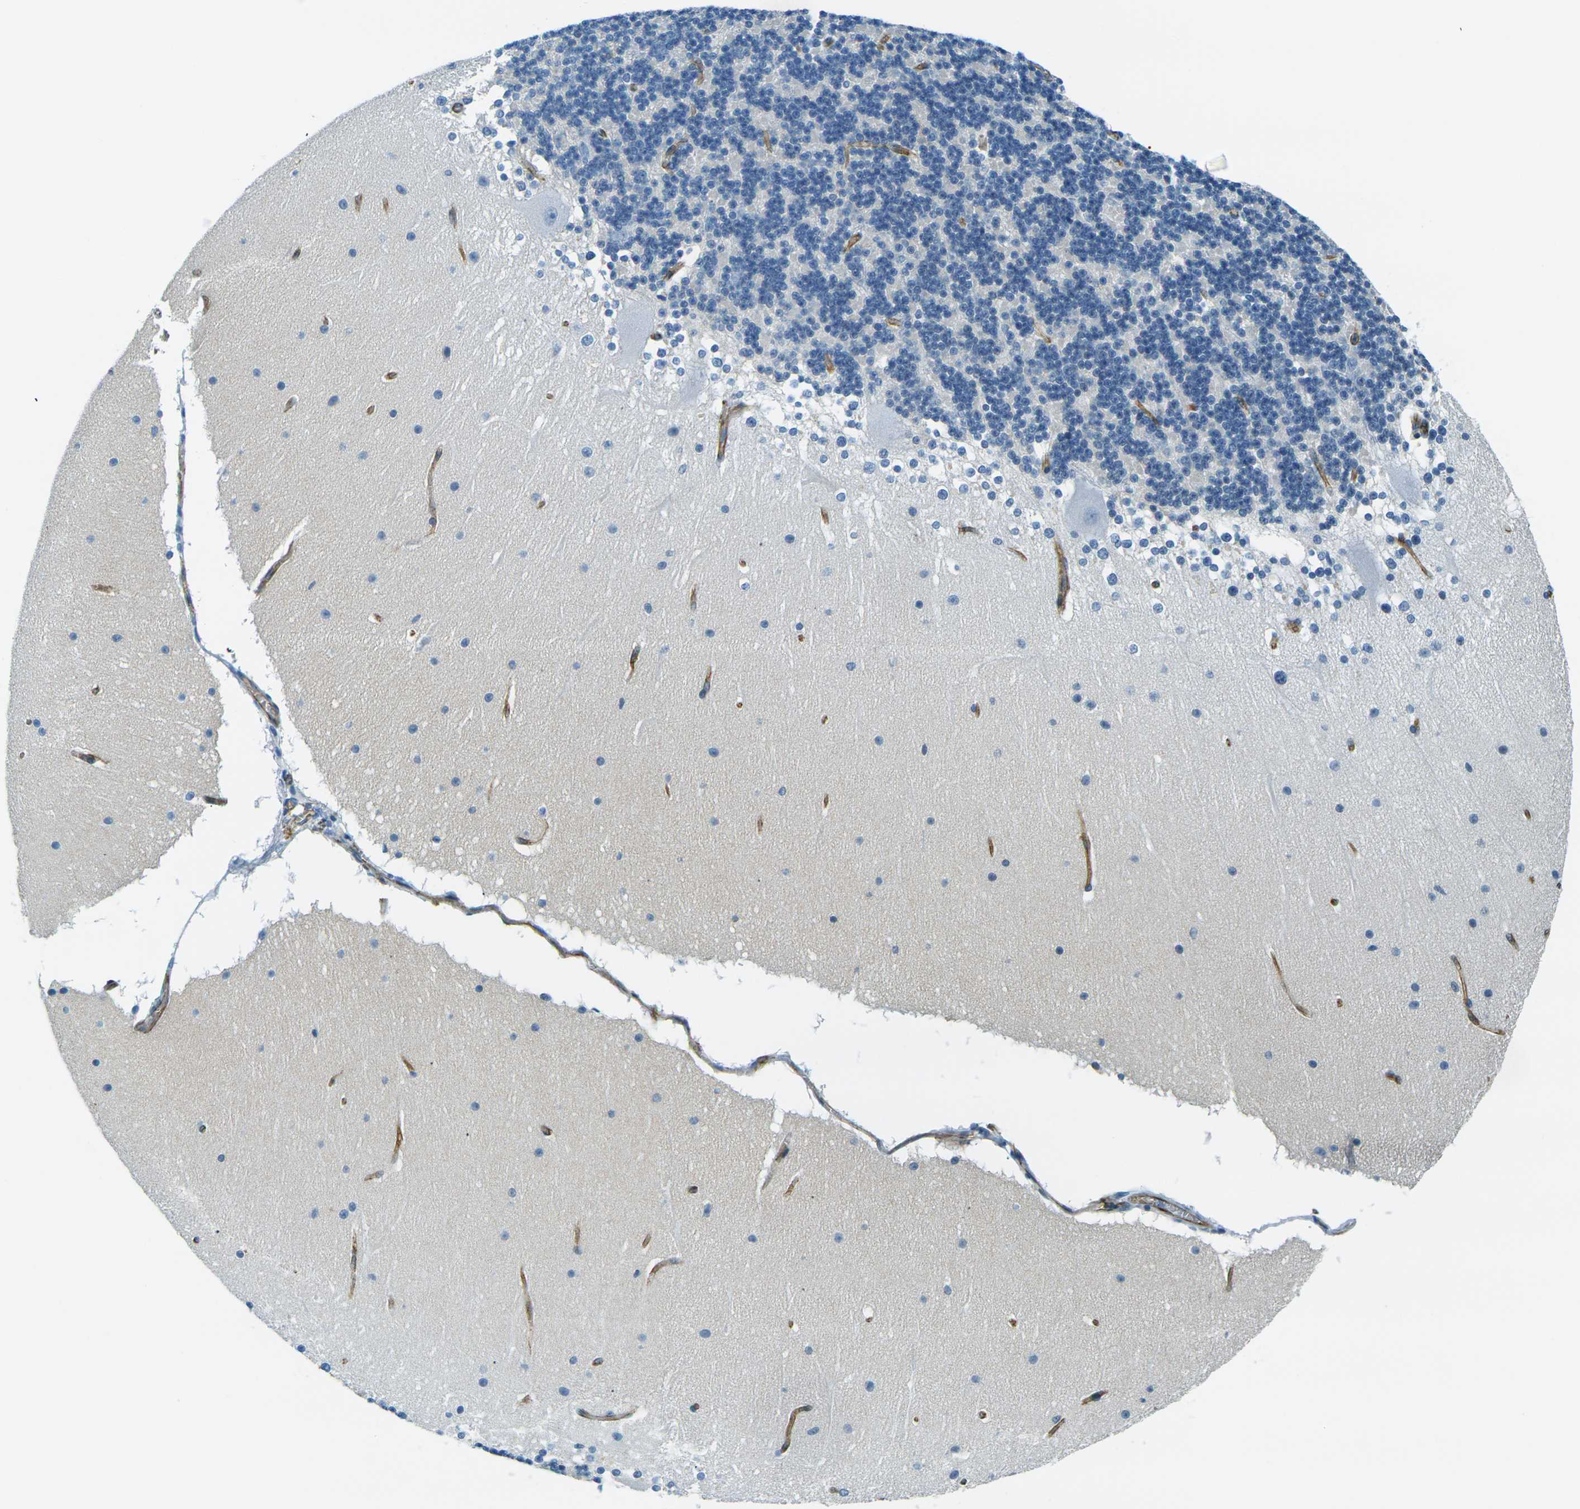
{"staining": {"intensity": "negative", "quantity": "none", "location": "none"}, "tissue": "cerebellum", "cell_type": "Cells in granular layer", "image_type": "normal", "snomed": [{"axis": "morphology", "description": "Normal tissue, NOS"}, {"axis": "topography", "description": "Cerebellum"}], "caption": "The histopathology image displays no significant positivity in cells in granular layer of cerebellum.", "gene": "OCLN", "patient": {"sex": "female", "age": 19}}